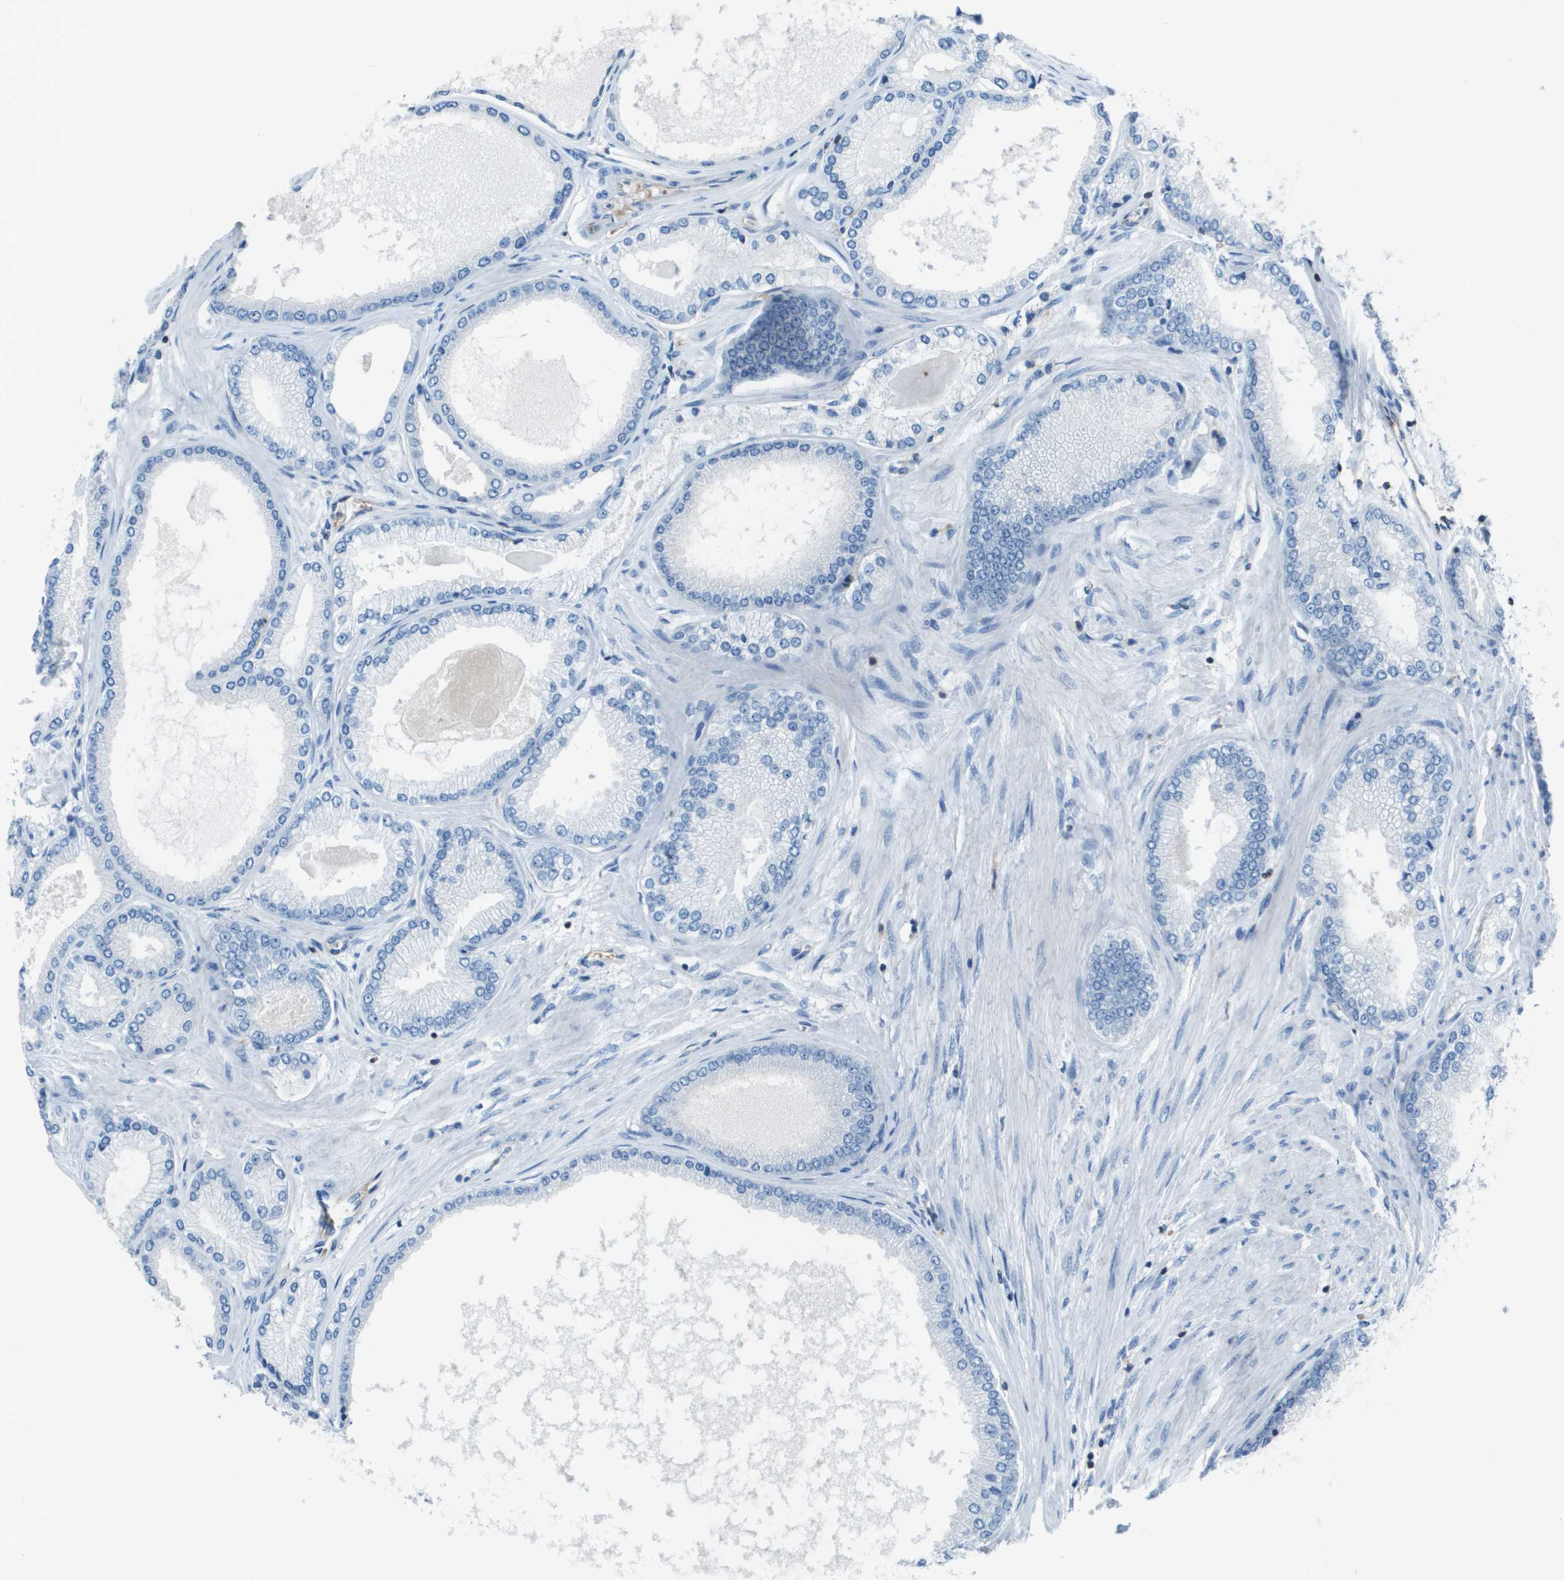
{"staining": {"intensity": "negative", "quantity": "none", "location": "none"}, "tissue": "prostate cancer", "cell_type": "Tumor cells", "image_type": "cancer", "snomed": [{"axis": "morphology", "description": "Adenocarcinoma, High grade"}, {"axis": "topography", "description": "Prostate"}], "caption": "DAB immunohistochemical staining of prostate high-grade adenocarcinoma displays no significant staining in tumor cells.", "gene": "APBB1IP", "patient": {"sex": "male", "age": 61}}